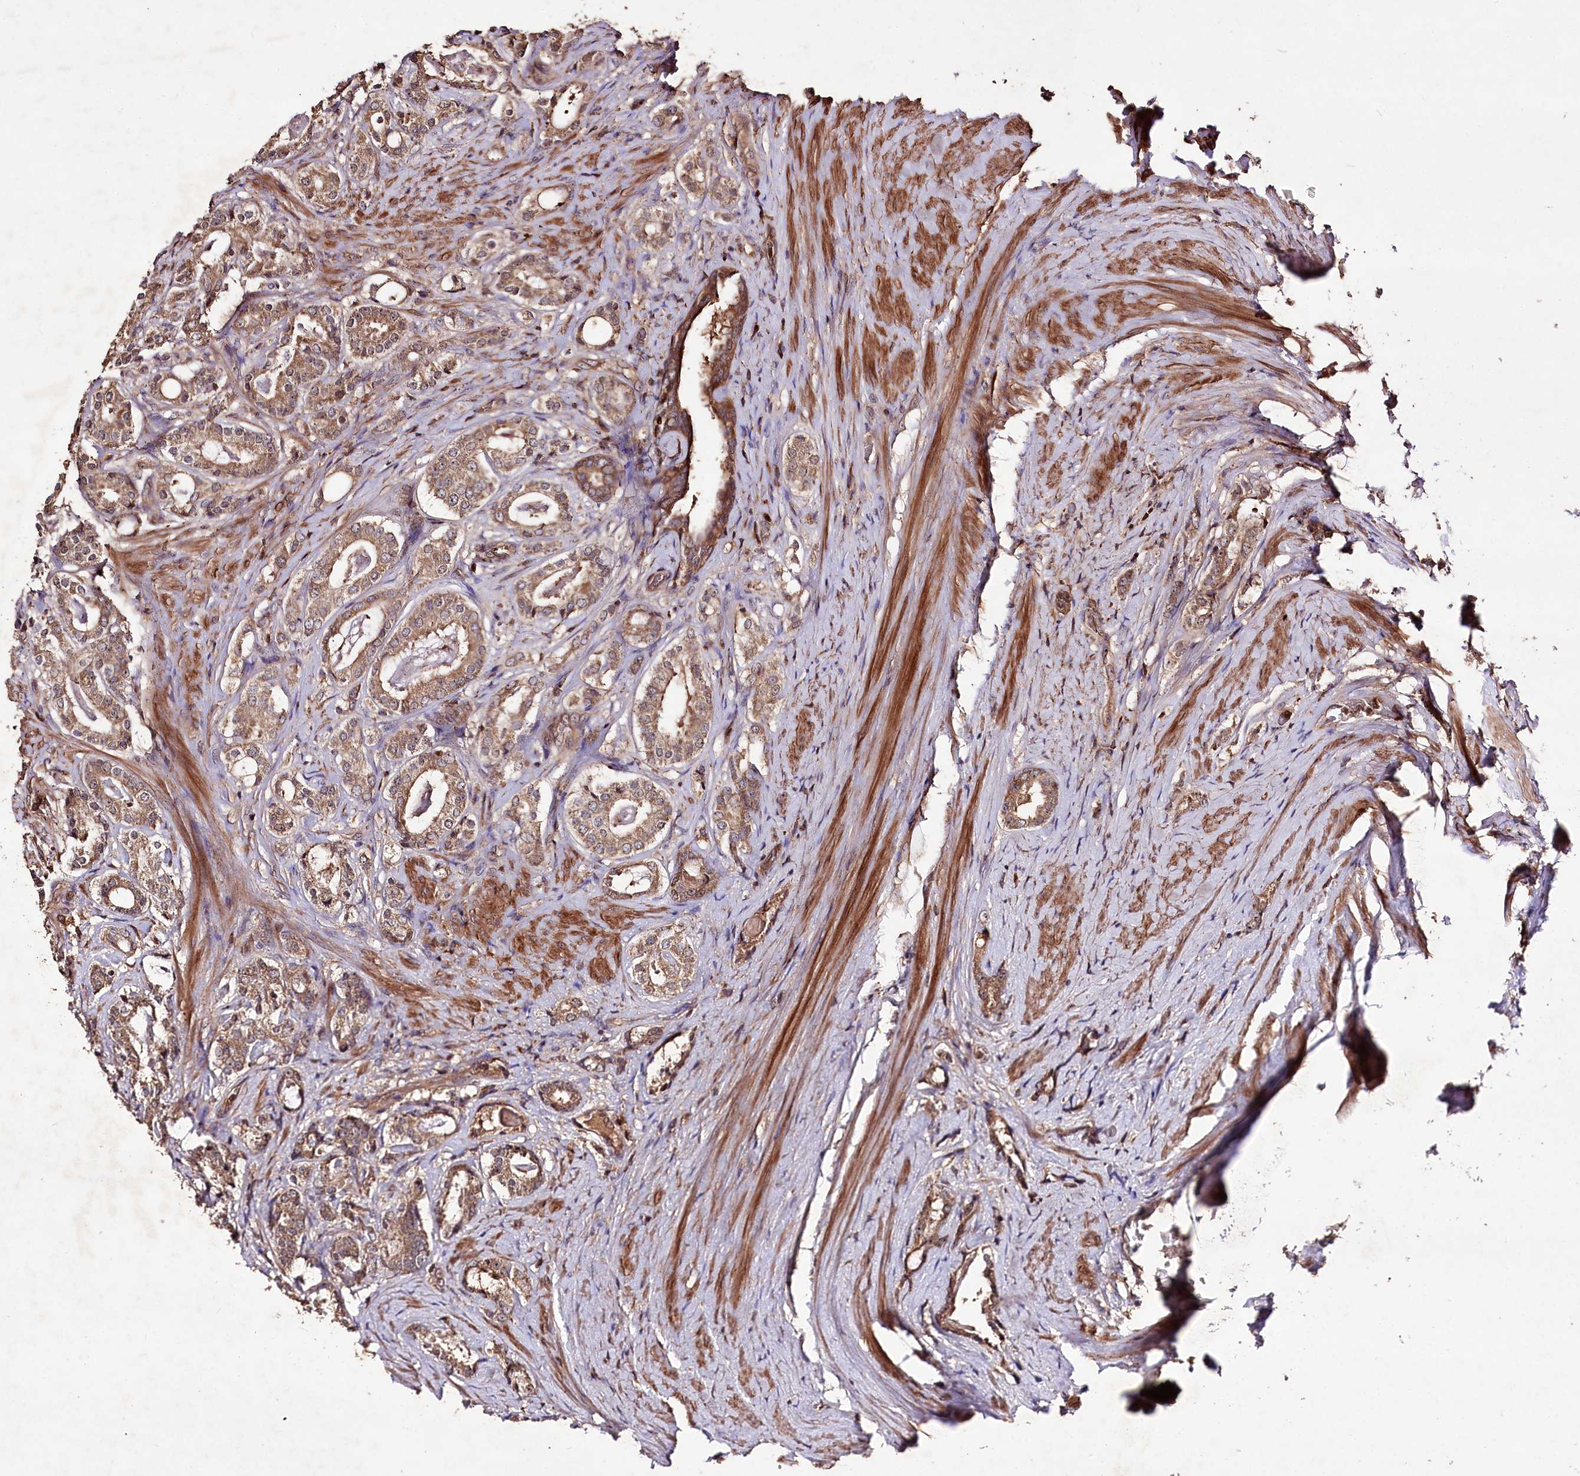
{"staining": {"intensity": "moderate", "quantity": ">75%", "location": "cytoplasmic/membranous"}, "tissue": "prostate cancer", "cell_type": "Tumor cells", "image_type": "cancer", "snomed": [{"axis": "morphology", "description": "Adenocarcinoma, High grade"}, {"axis": "topography", "description": "Prostate"}], "caption": "IHC of high-grade adenocarcinoma (prostate) demonstrates medium levels of moderate cytoplasmic/membranous positivity in about >75% of tumor cells. (DAB IHC, brown staining for protein, blue staining for nuclei).", "gene": "FAM53B", "patient": {"sex": "male", "age": 63}}